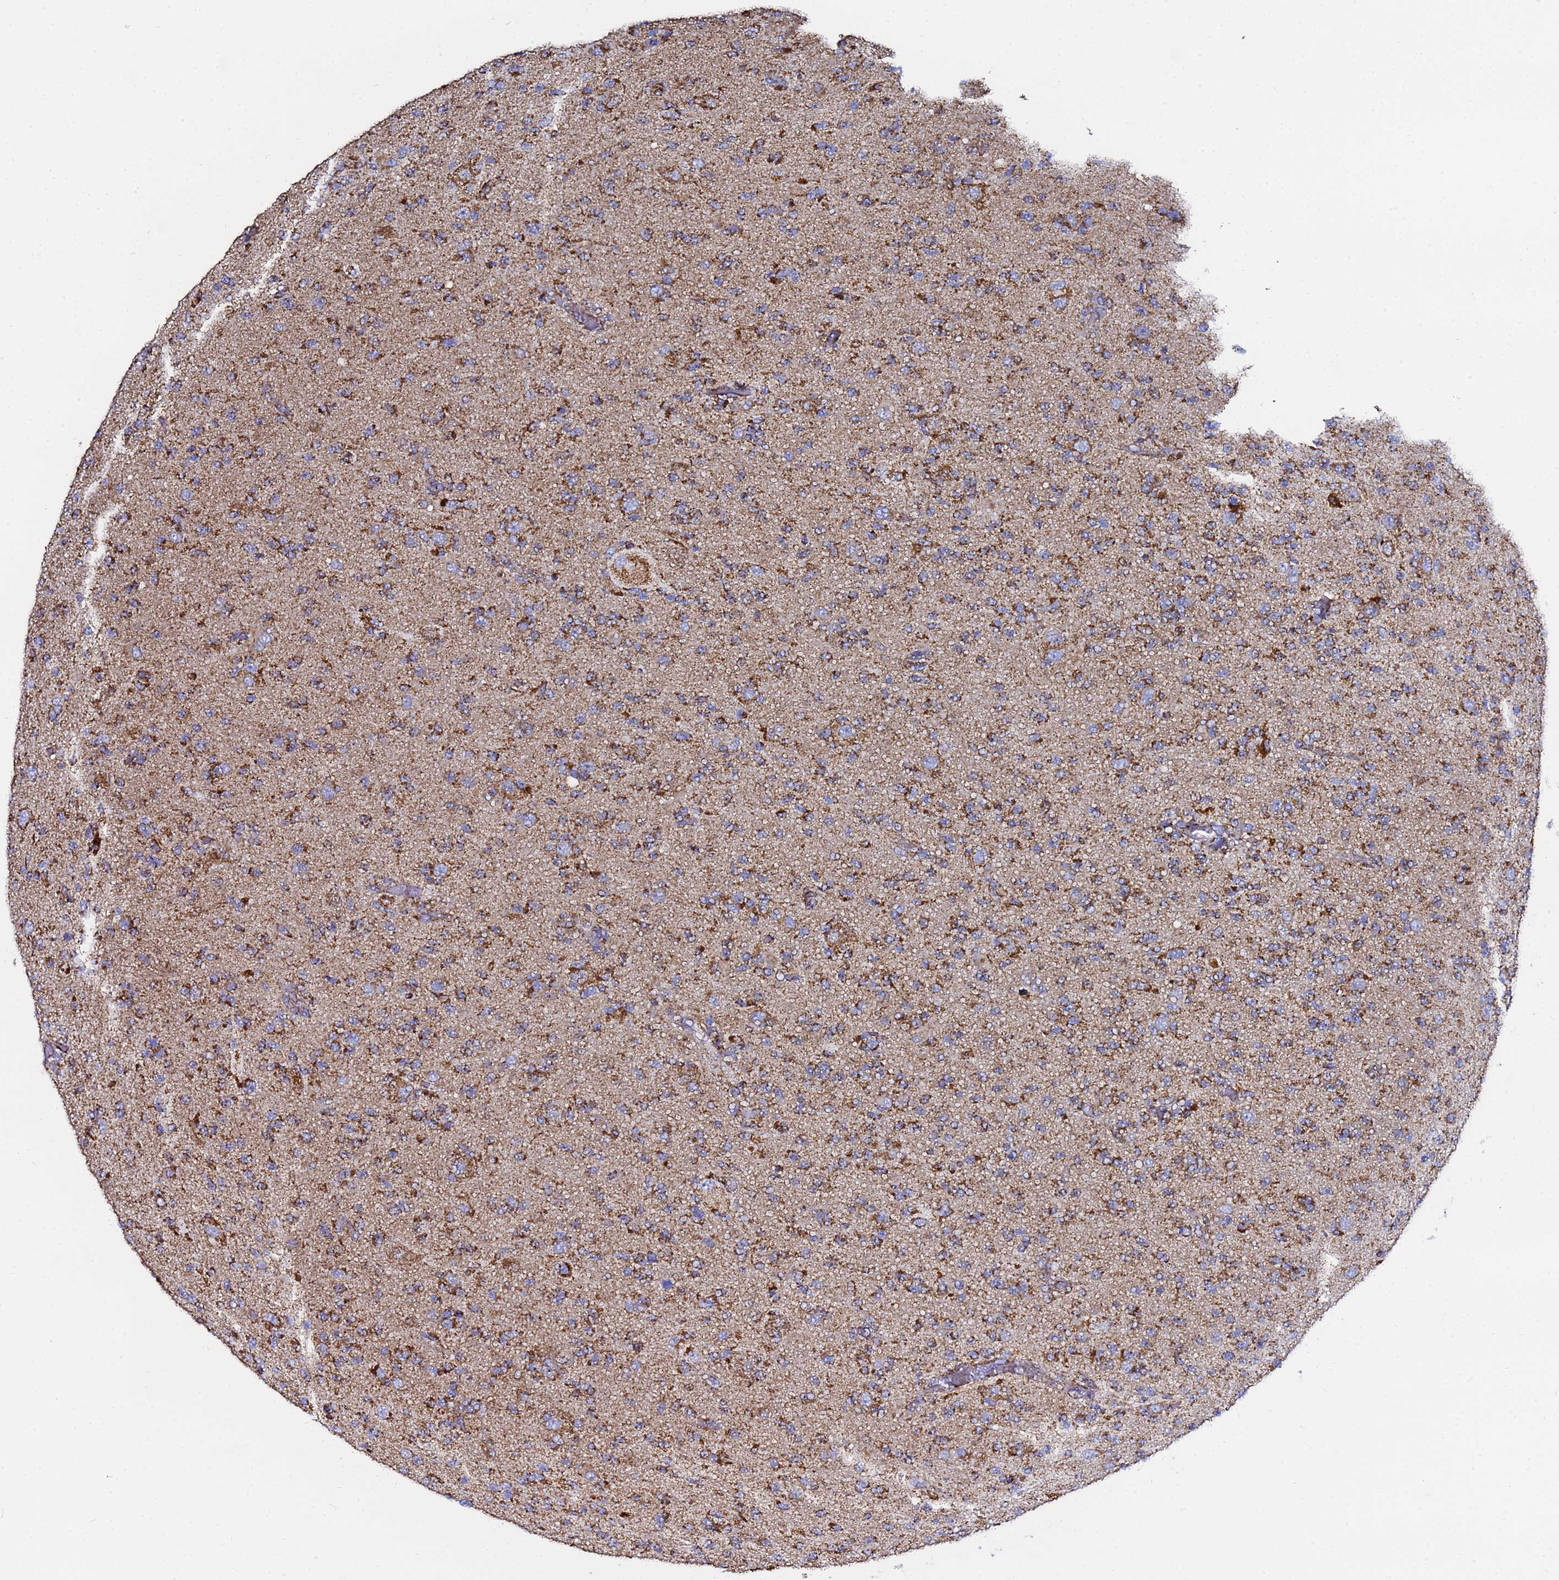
{"staining": {"intensity": "moderate", "quantity": ">75%", "location": "cytoplasmic/membranous"}, "tissue": "glioma", "cell_type": "Tumor cells", "image_type": "cancer", "snomed": [{"axis": "morphology", "description": "Glioma, malignant, High grade"}, {"axis": "topography", "description": "Brain"}], "caption": "Approximately >75% of tumor cells in human glioma show moderate cytoplasmic/membranous protein expression as visualized by brown immunohistochemical staining.", "gene": "PHB2", "patient": {"sex": "female", "age": 57}}